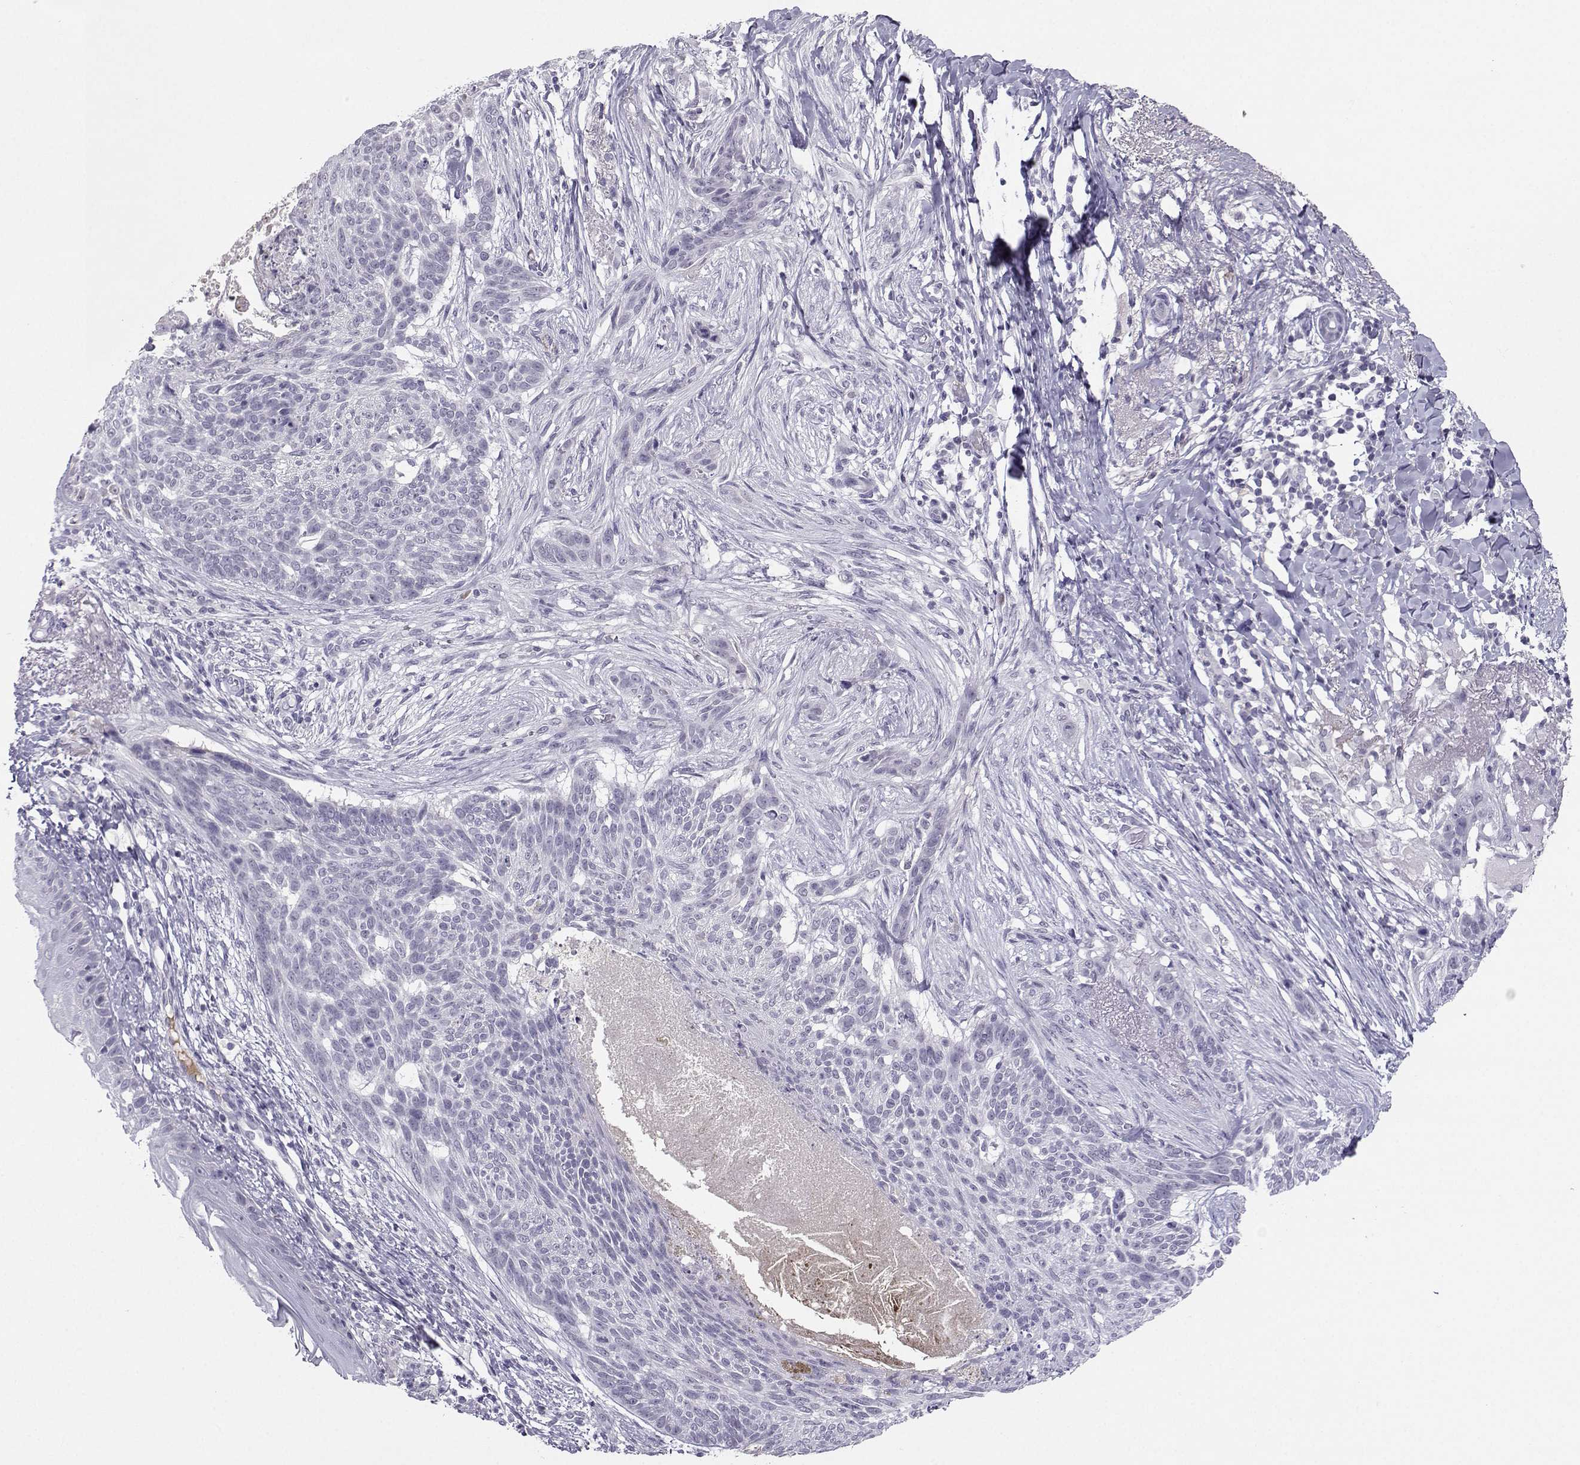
{"staining": {"intensity": "negative", "quantity": "none", "location": "none"}, "tissue": "skin cancer", "cell_type": "Tumor cells", "image_type": "cancer", "snomed": [{"axis": "morphology", "description": "Normal tissue, NOS"}, {"axis": "morphology", "description": "Basal cell carcinoma"}, {"axis": "topography", "description": "Skin"}], "caption": "Tumor cells show no significant protein positivity in skin basal cell carcinoma.", "gene": "LHX1", "patient": {"sex": "male", "age": 84}}